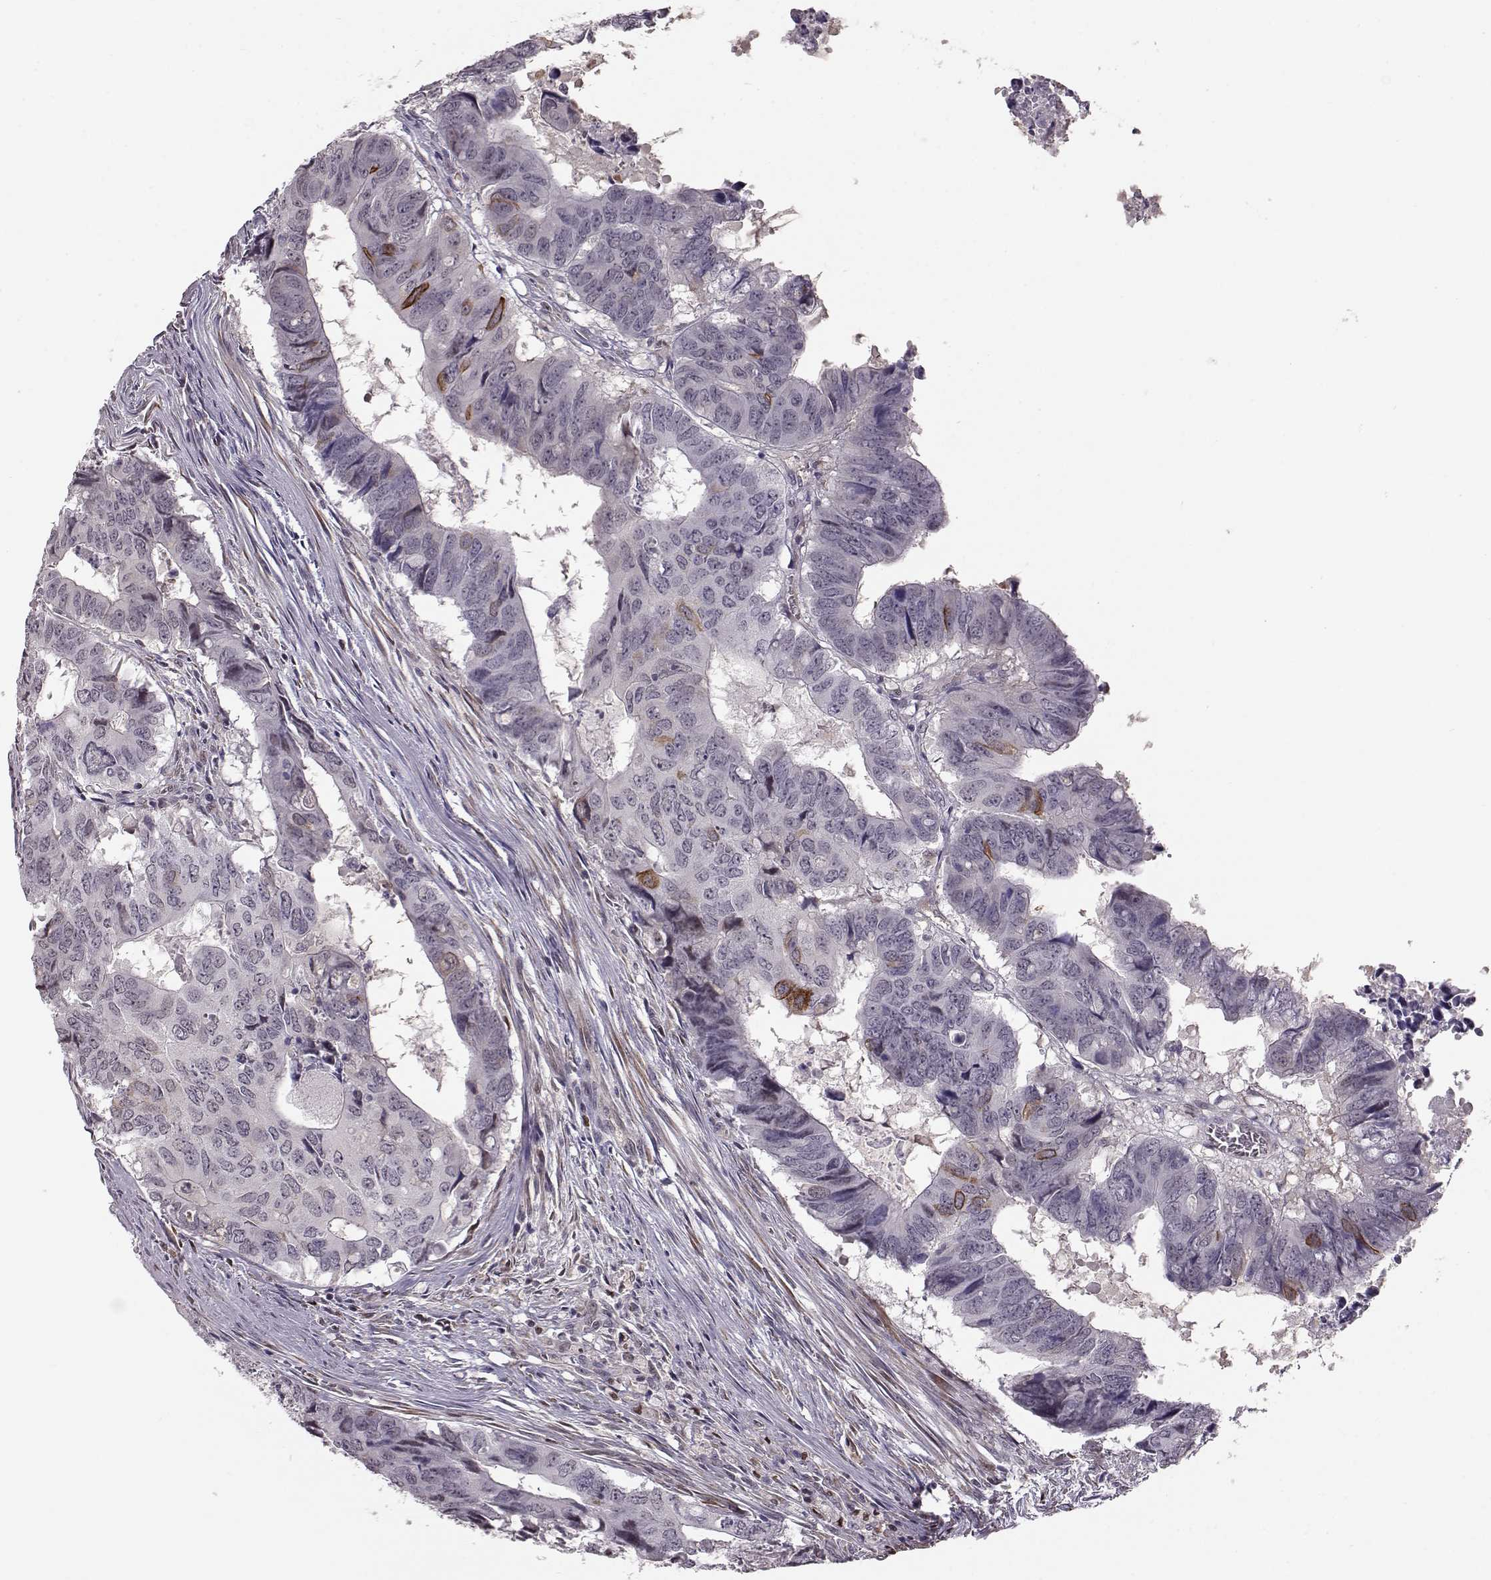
{"staining": {"intensity": "moderate", "quantity": "<25%", "location": "nuclear"}, "tissue": "colorectal cancer", "cell_type": "Tumor cells", "image_type": "cancer", "snomed": [{"axis": "morphology", "description": "Adenocarcinoma, NOS"}, {"axis": "topography", "description": "Colon"}], "caption": "Approximately <25% of tumor cells in colorectal adenocarcinoma show moderate nuclear protein positivity as visualized by brown immunohistochemical staining.", "gene": "KLF6", "patient": {"sex": "male", "age": 79}}